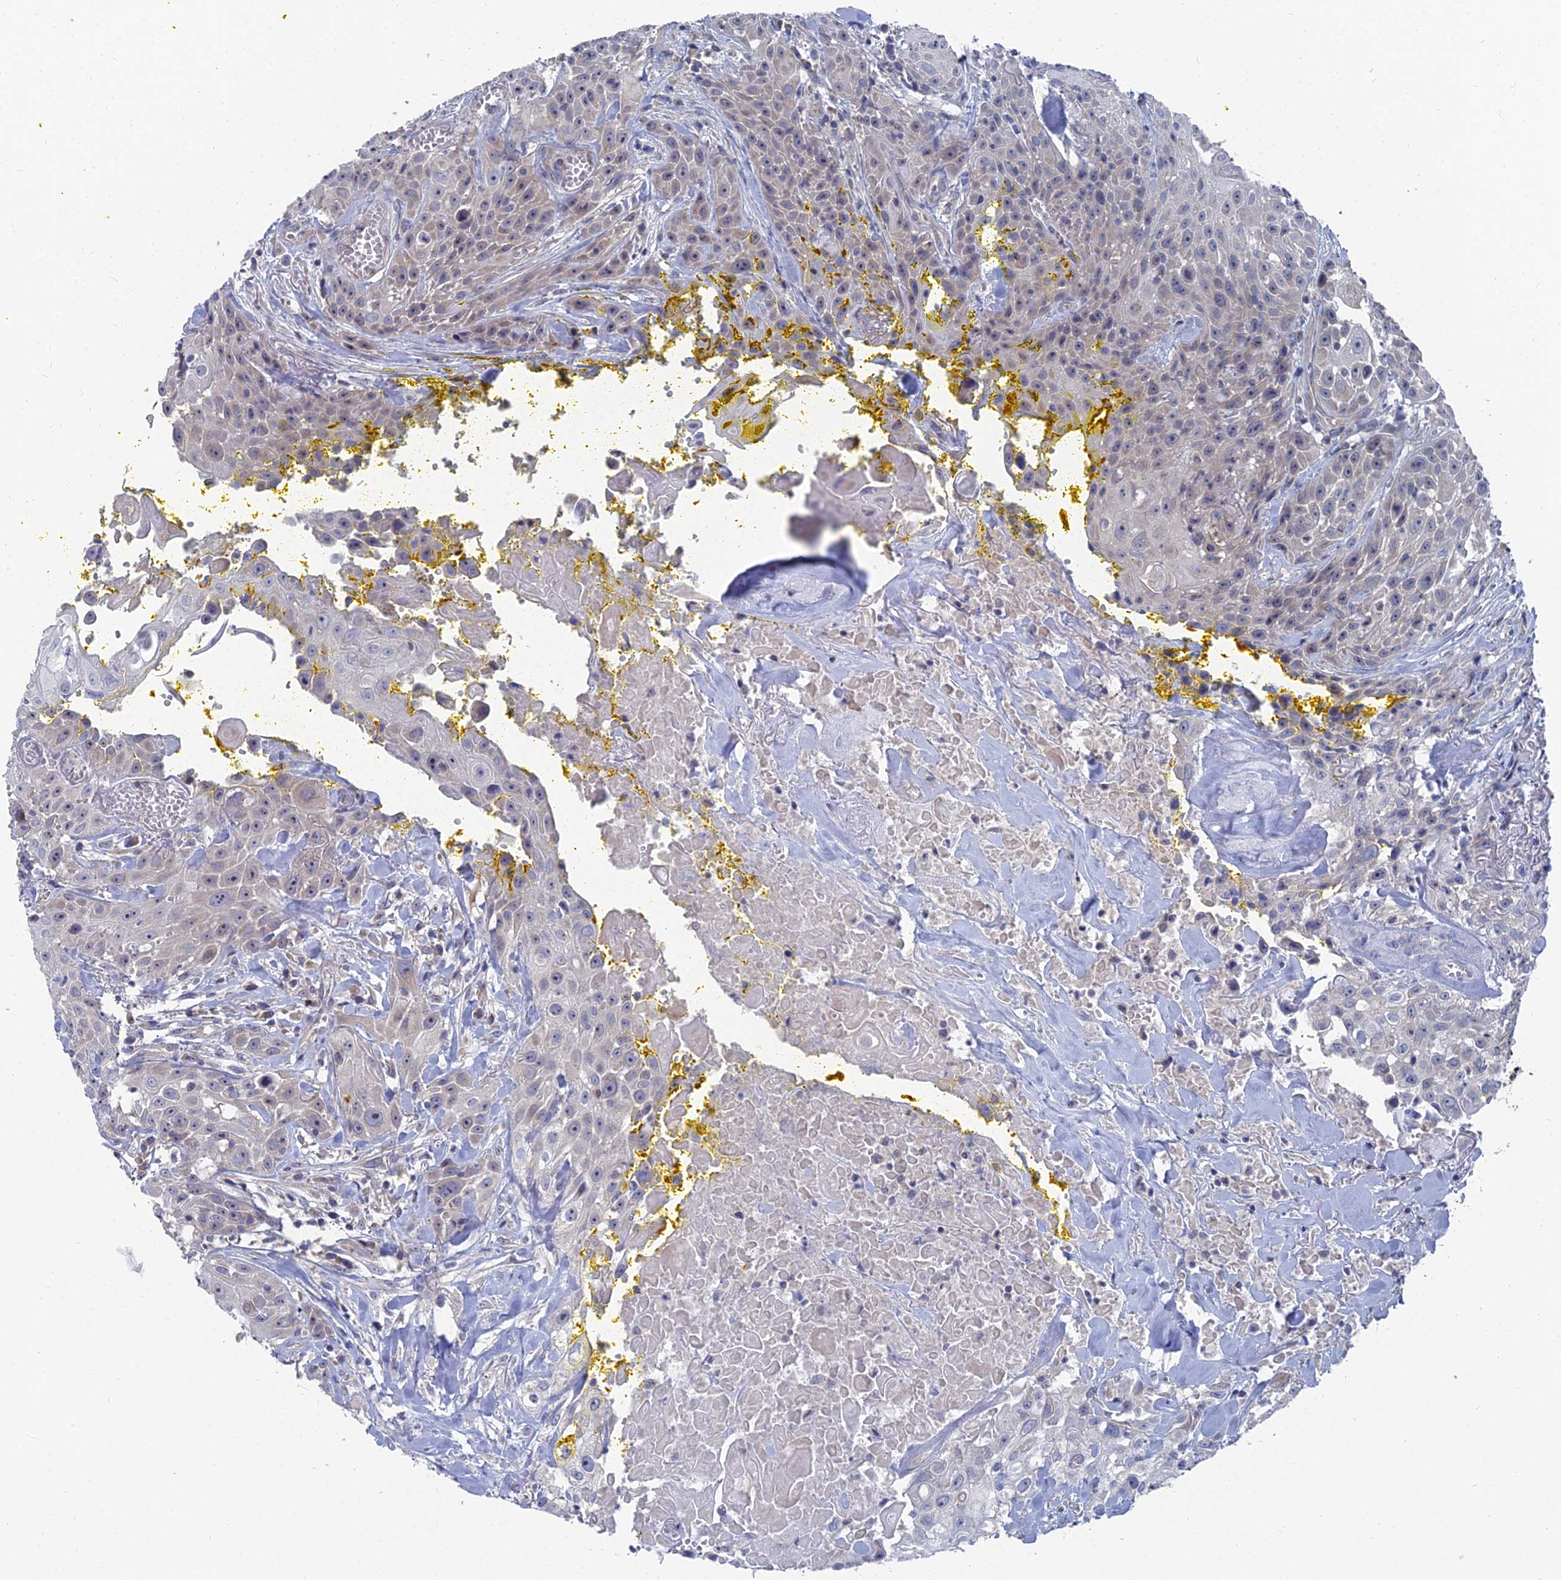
{"staining": {"intensity": "negative", "quantity": "none", "location": "none"}, "tissue": "head and neck cancer", "cell_type": "Tumor cells", "image_type": "cancer", "snomed": [{"axis": "morphology", "description": "Squamous cell carcinoma, NOS"}, {"axis": "topography", "description": "Oral tissue"}, {"axis": "topography", "description": "Head-Neck"}], "caption": "Immunohistochemical staining of human head and neck cancer (squamous cell carcinoma) shows no significant positivity in tumor cells.", "gene": "CCDC149", "patient": {"sex": "female", "age": 82}}